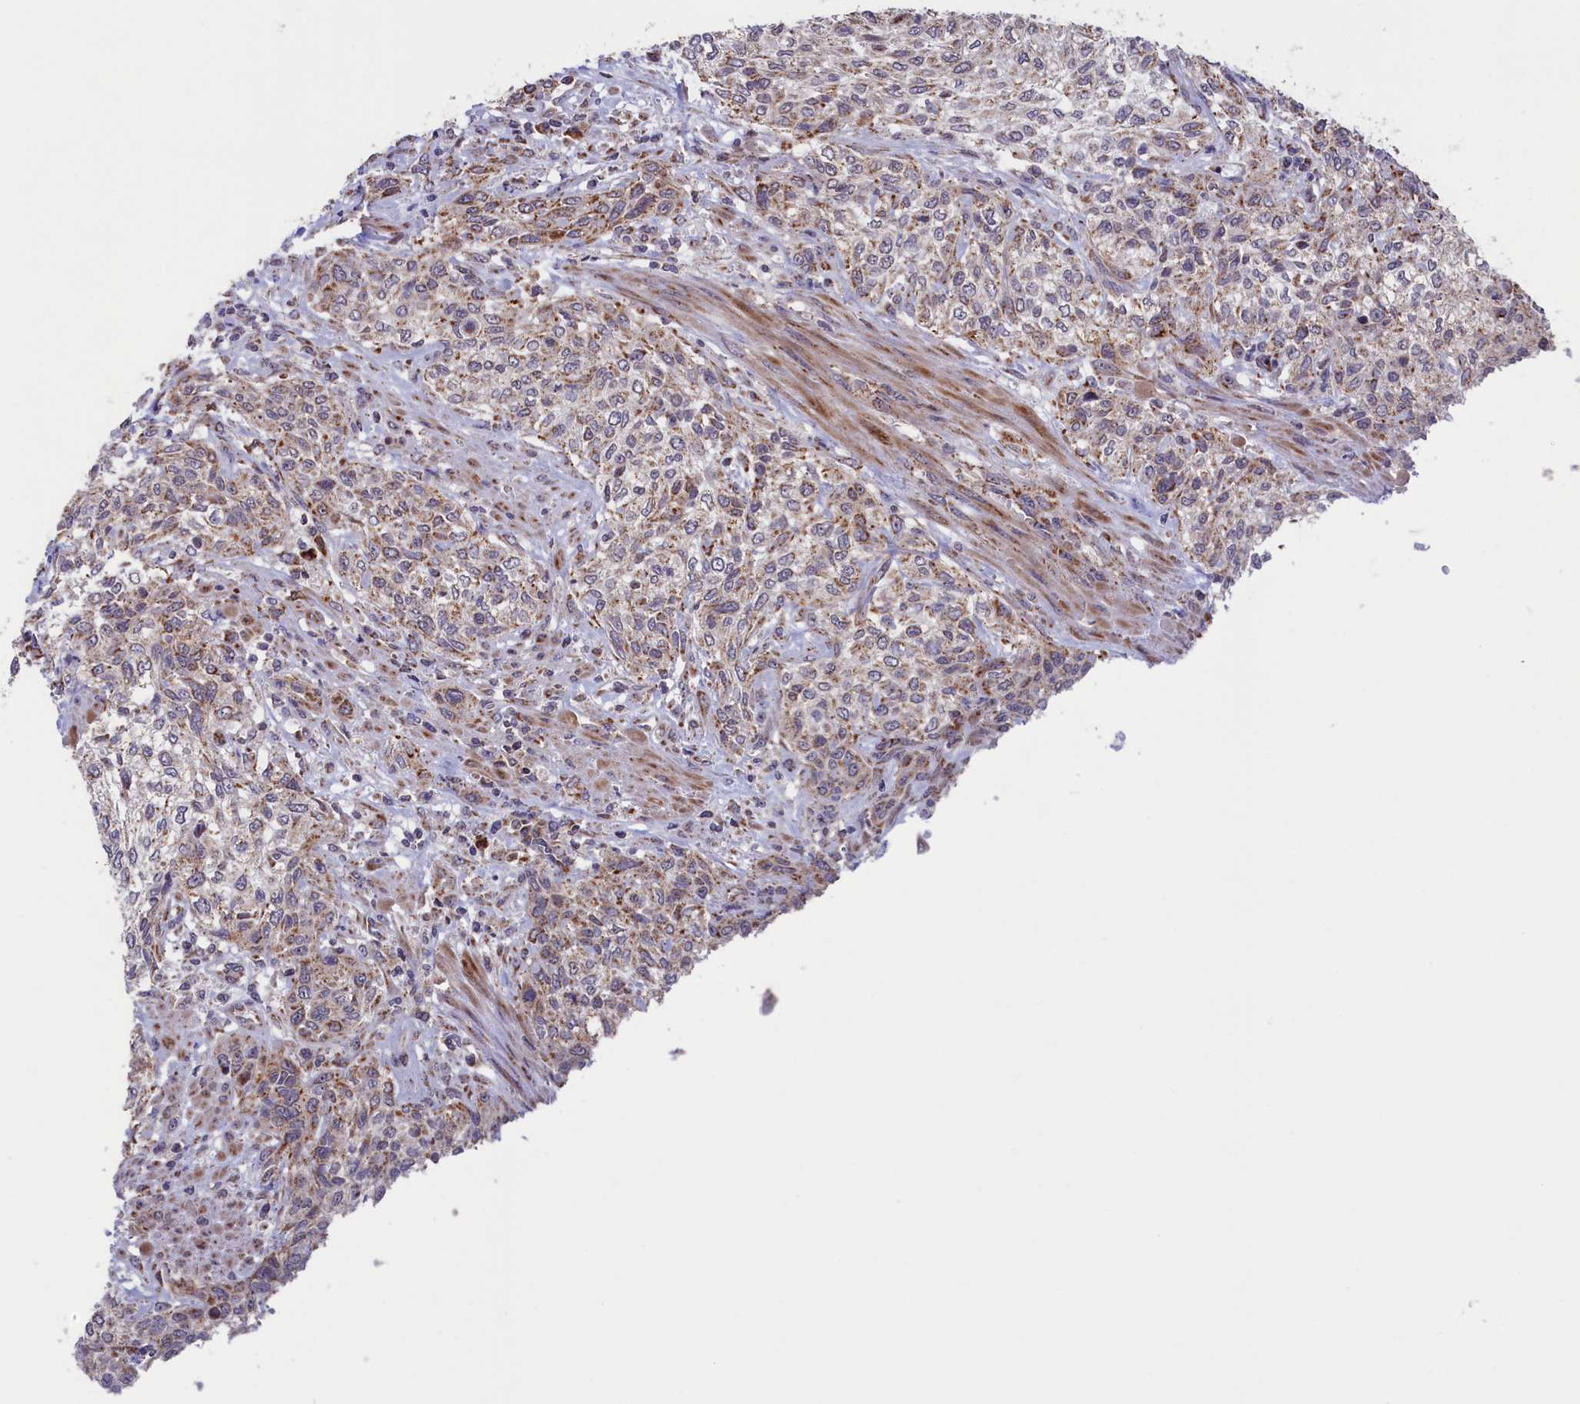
{"staining": {"intensity": "weak", "quantity": "25%-75%", "location": "cytoplasmic/membranous"}, "tissue": "urothelial cancer", "cell_type": "Tumor cells", "image_type": "cancer", "snomed": [{"axis": "morphology", "description": "Normal tissue, NOS"}, {"axis": "morphology", "description": "Urothelial carcinoma, NOS"}, {"axis": "topography", "description": "Urinary bladder"}, {"axis": "topography", "description": "Peripheral nerve tissue"}], "caption": "Human transitional cell carcinoma stained with a protein marker shows weak staining in tumor cells.", "gene": "TIMM44", "patient": {"sex": "male", "age": 35}}